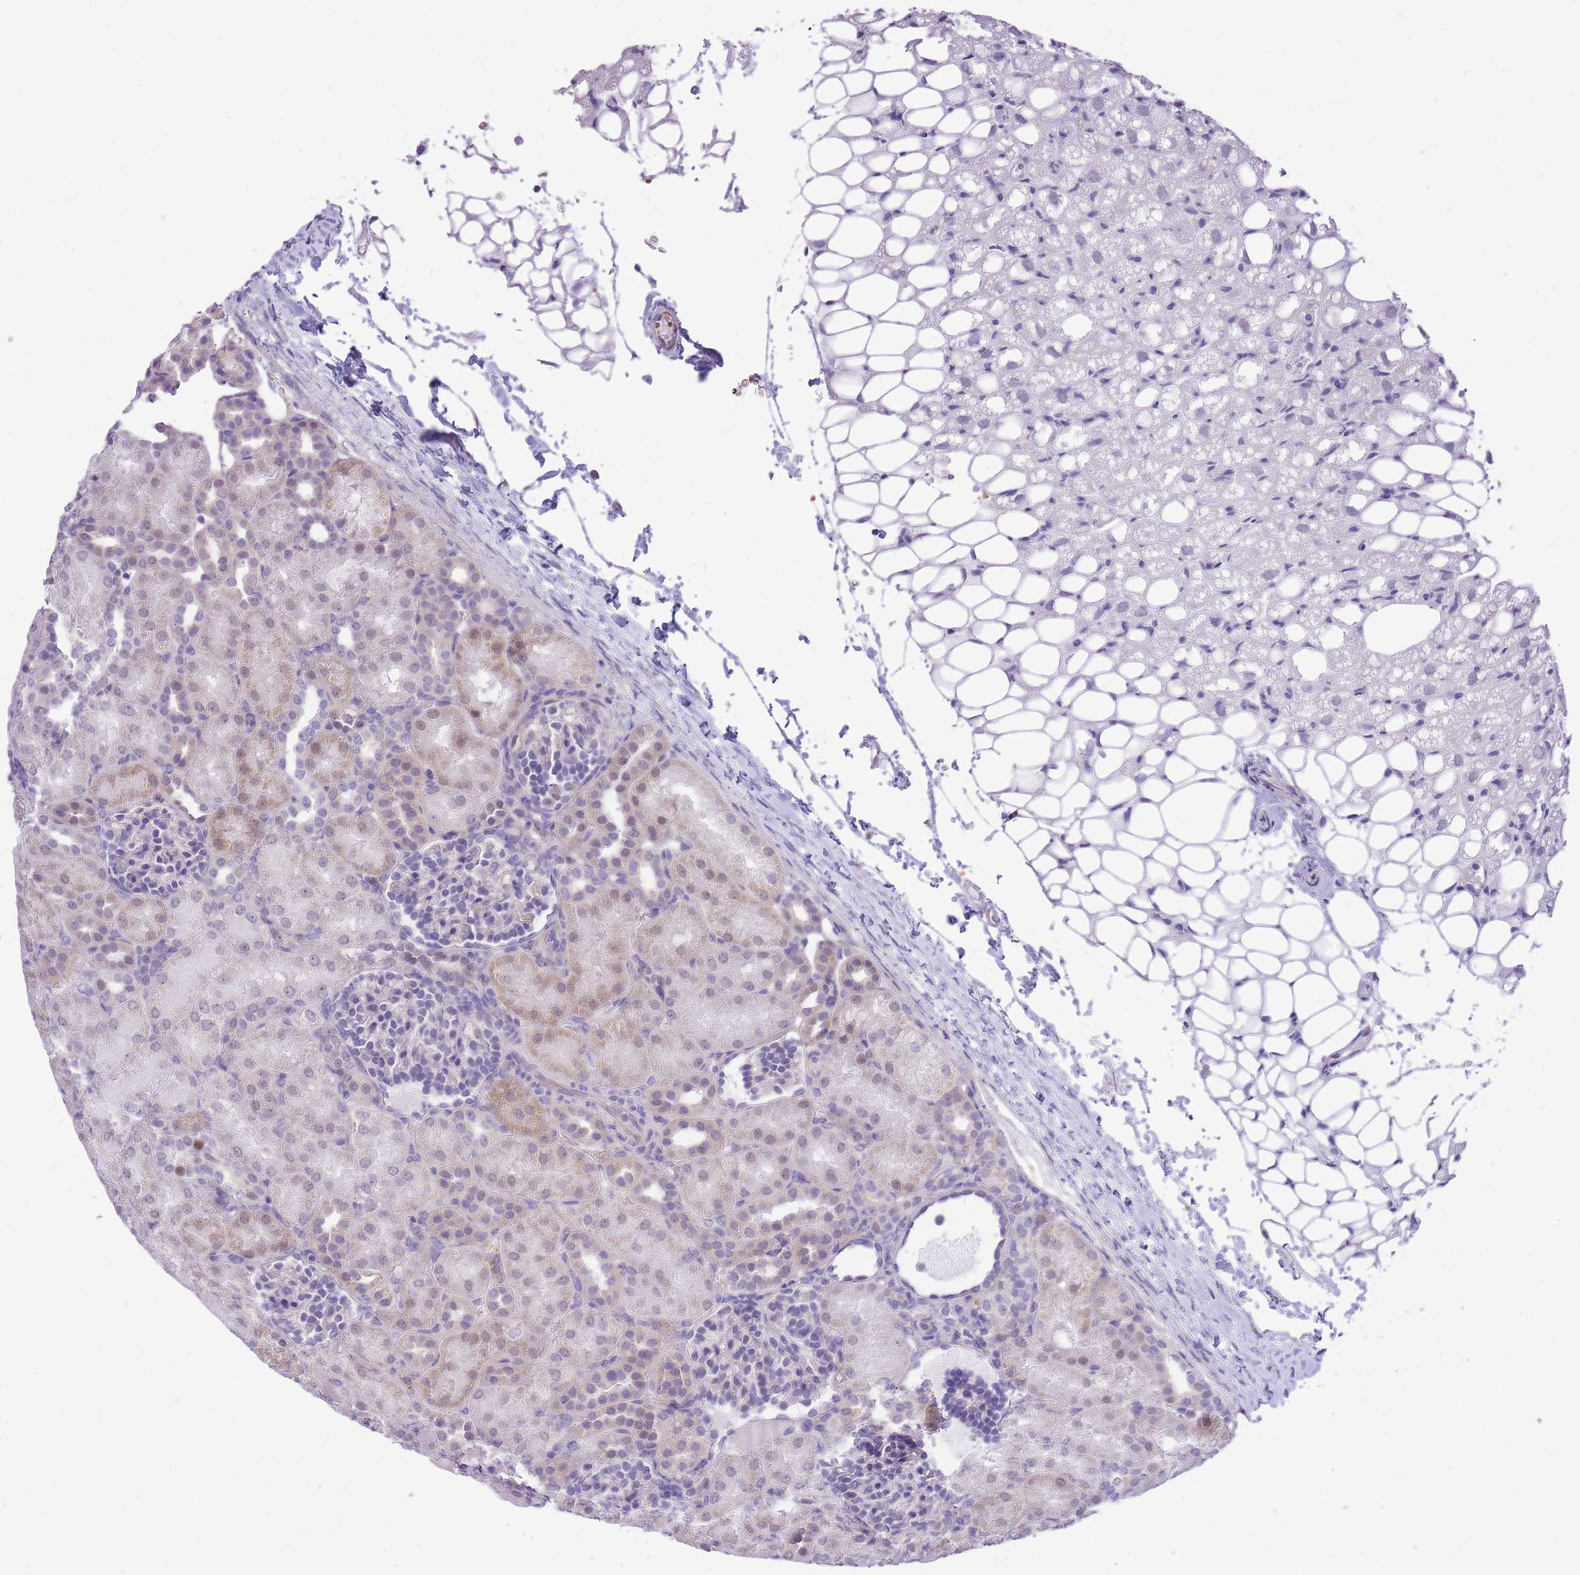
{"staining": {"intensity": "negative", "quantity": "none", "location": "none"}, "tissue": "kidney", "cell_type": "Cells in glomeruli", "image_type": "normal", "snomed": [{"axis": "morphology", "description": "Normal tissue, NOS"}, {"axis": "topography", "description": "Kidney"}], "caption": "High magnification brightfield microscopy of unremarkable kidney stained with DAB (3,3'-diaminobenzidine) (brown) and counterstained with hematoxylin (blue): cells in glomeruli show no significant positivity. (DAB (3,3'-diaminobenzidine) immunohistochemistry (IHC) with hematoxylin counter stain).", "gene": "MEIOSIN", "patient": {"sex": "male", "age": 1}}